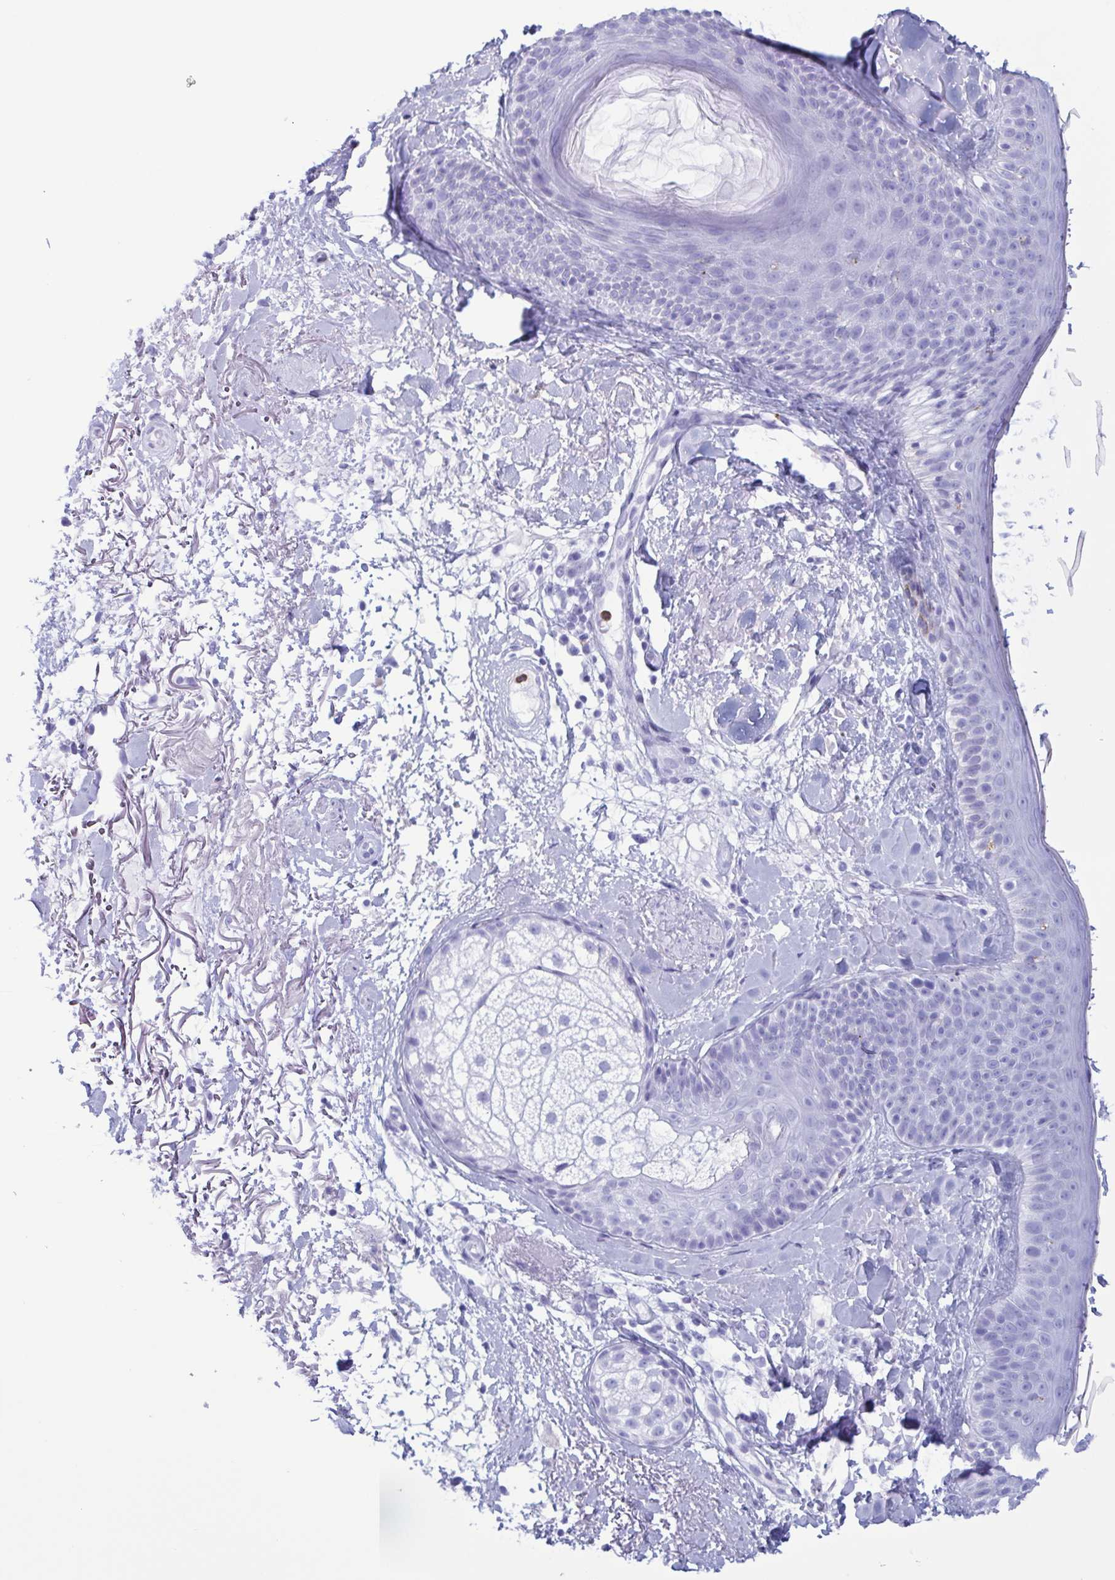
{"staining": {"intensity": "negative", "quantity": "none", "location": "none"}, "tissue": "skin", "cell_type": "Fibroblasts", "image_type": "normal", "snomed": [{"axis": "morphology", "description": "Normal tissue, NOS"}, {"axis": "topography", "description": "Skin"}], "caption": "Skin was stained to show a protein in brown. There is no significant positivity in fibroblasts. The staining is performed using DAB (3,3'-diaminobenzidine) brown chromogen with nuclei counter-stained in using hematoxylin.", "gene": "LTF", "patient": {"sex": "male", "age": 73}}